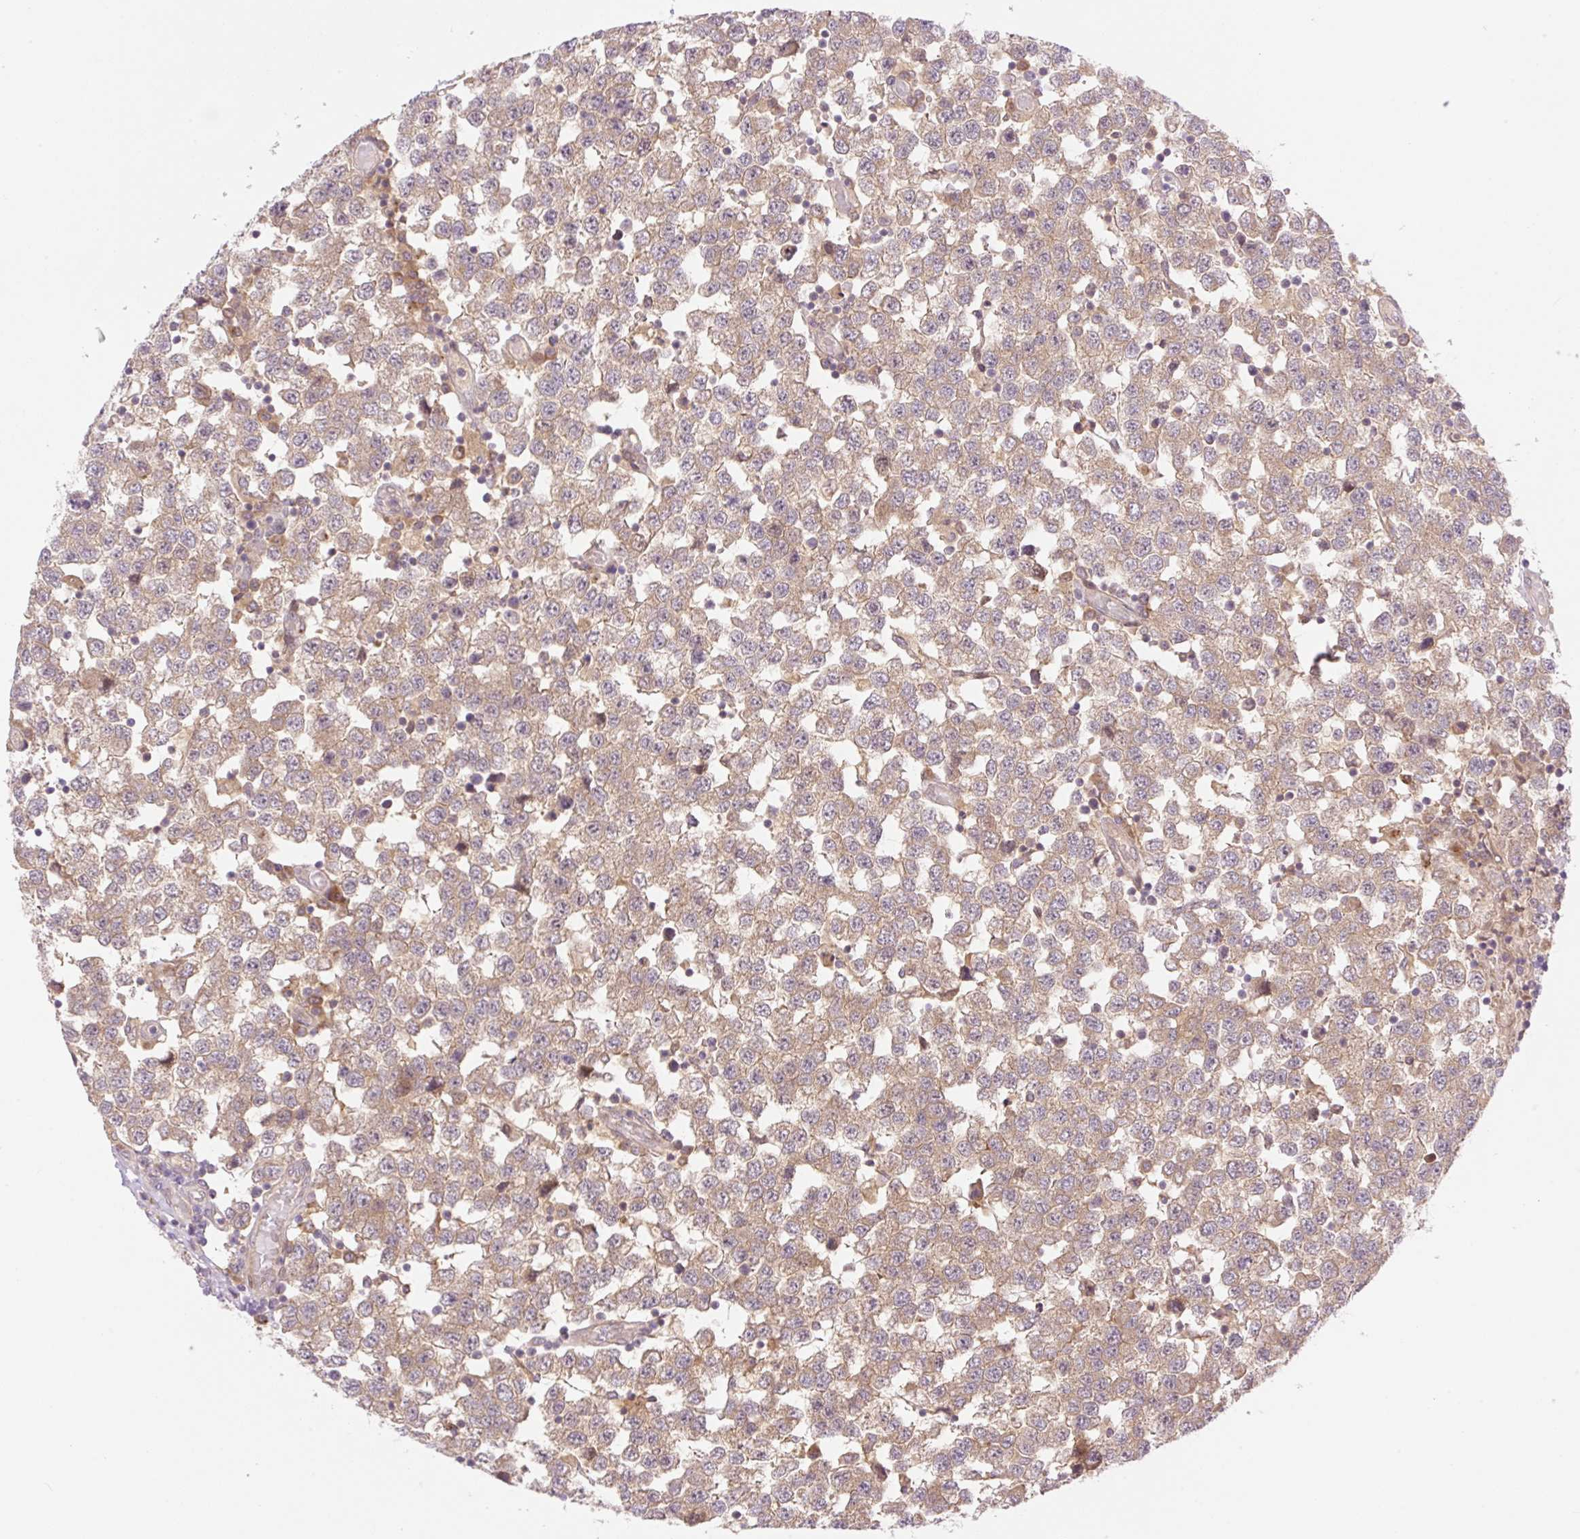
{"staining": {"intensity": "weak", "quantity": ">75%", "location": "cytoplasmic/membranous"}, "tissue": "testis cancer", "cell_type": "Tumor cells", "image_type": "cancer", "snomed": [{"axis": "morphology", "description": "Seminoma, NOS"}, {"axis": "topography", "description": "Testis"}], "caption": "Testis seminoma stained with immunohistochemistry reveals weak cytoplasmic/membranous staining in approximately >75% of tumor cells. Nuclei are stained in blue.", "gene": "VPS25", "patient": {"sex": "male", "age": 34}}